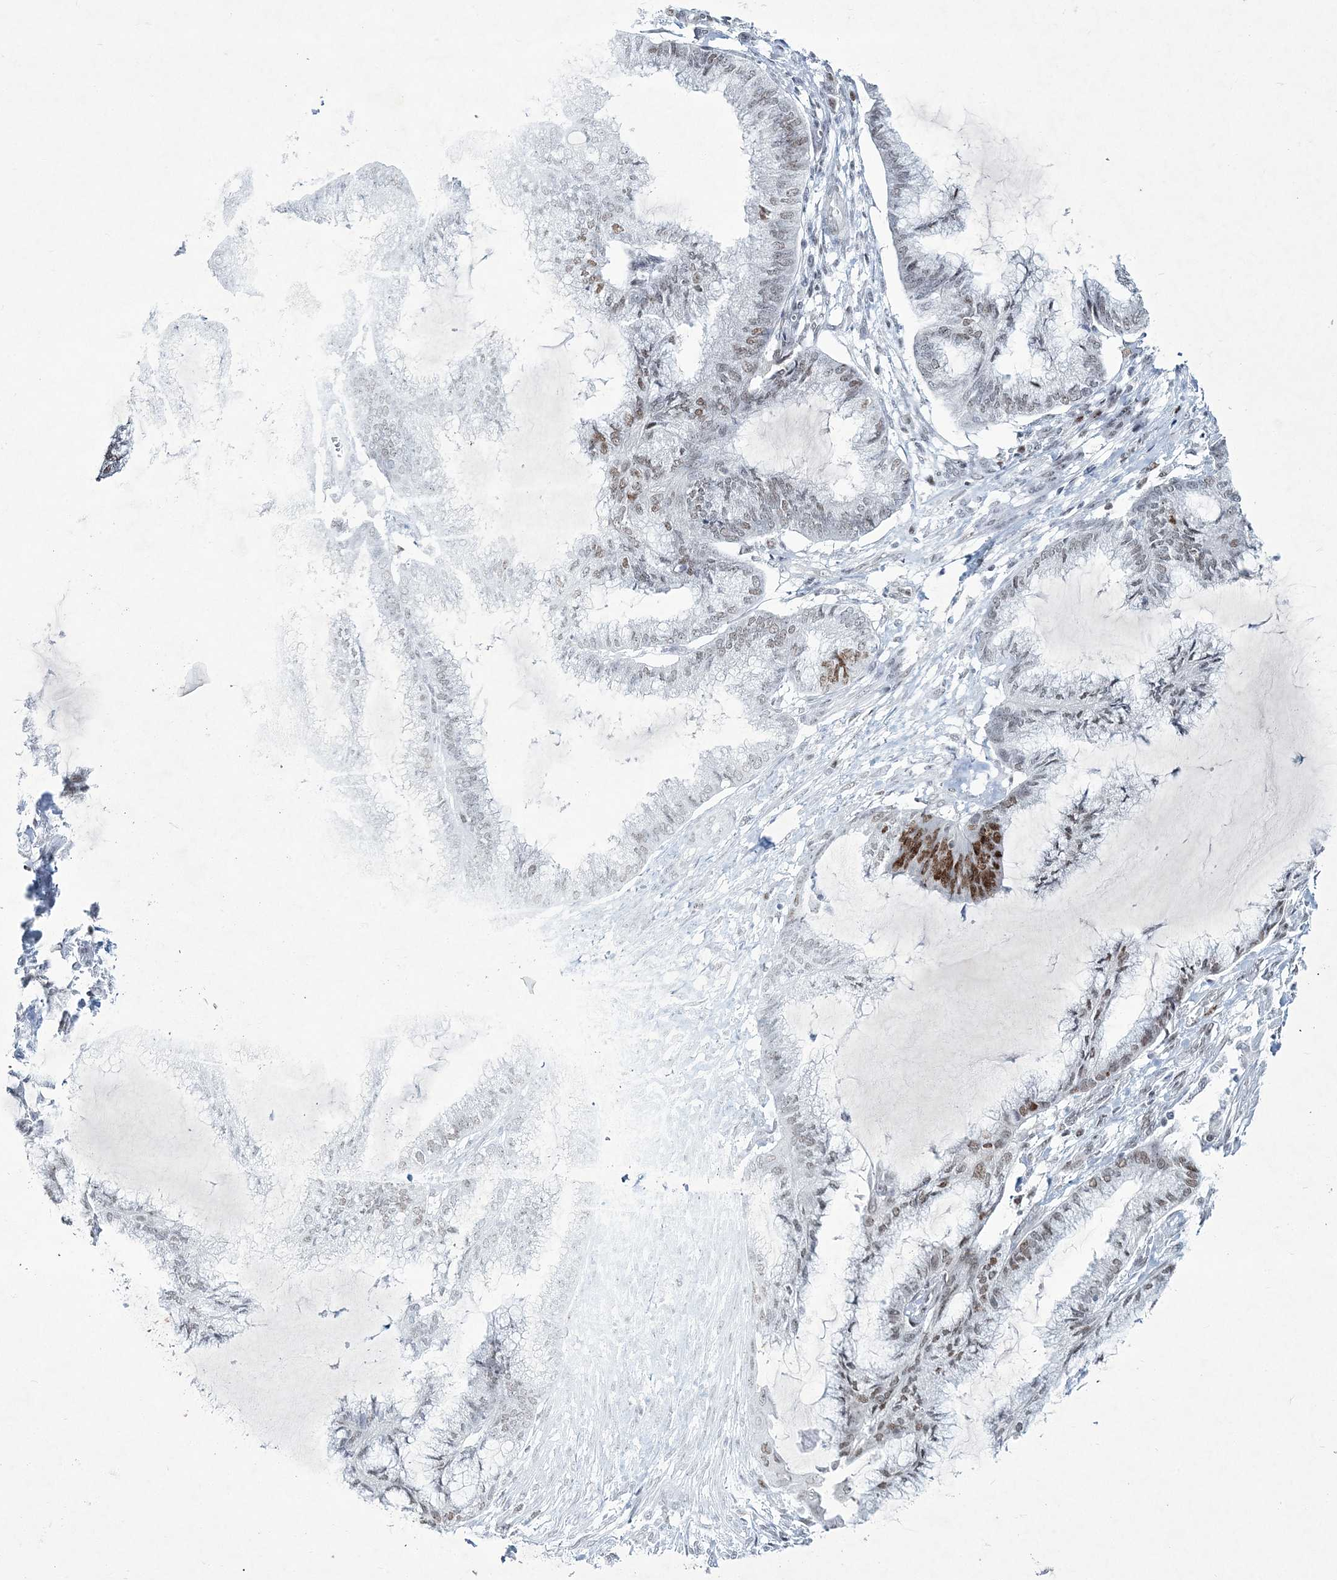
{"staining": {"intensity": "moderate", "quantity": "<25%", "location": "nuclear"}, "tissue": "endometrial cancer", "cell_type": "Tumor cells", "image_type": "cancer", "snomed": [{"axis": "morphology", "description": "Adenocarcinoma, NOS"}, {"axis": "topography", "description": "Endometrium"}], "caption": "Protein staining of endometrial adenocarcinoma tissue demonstrates moderate nuclear expression in about <25% of tumor cells.", "gene": "LRRFIP2", "patient": {"sex": "female", "age": 86}}